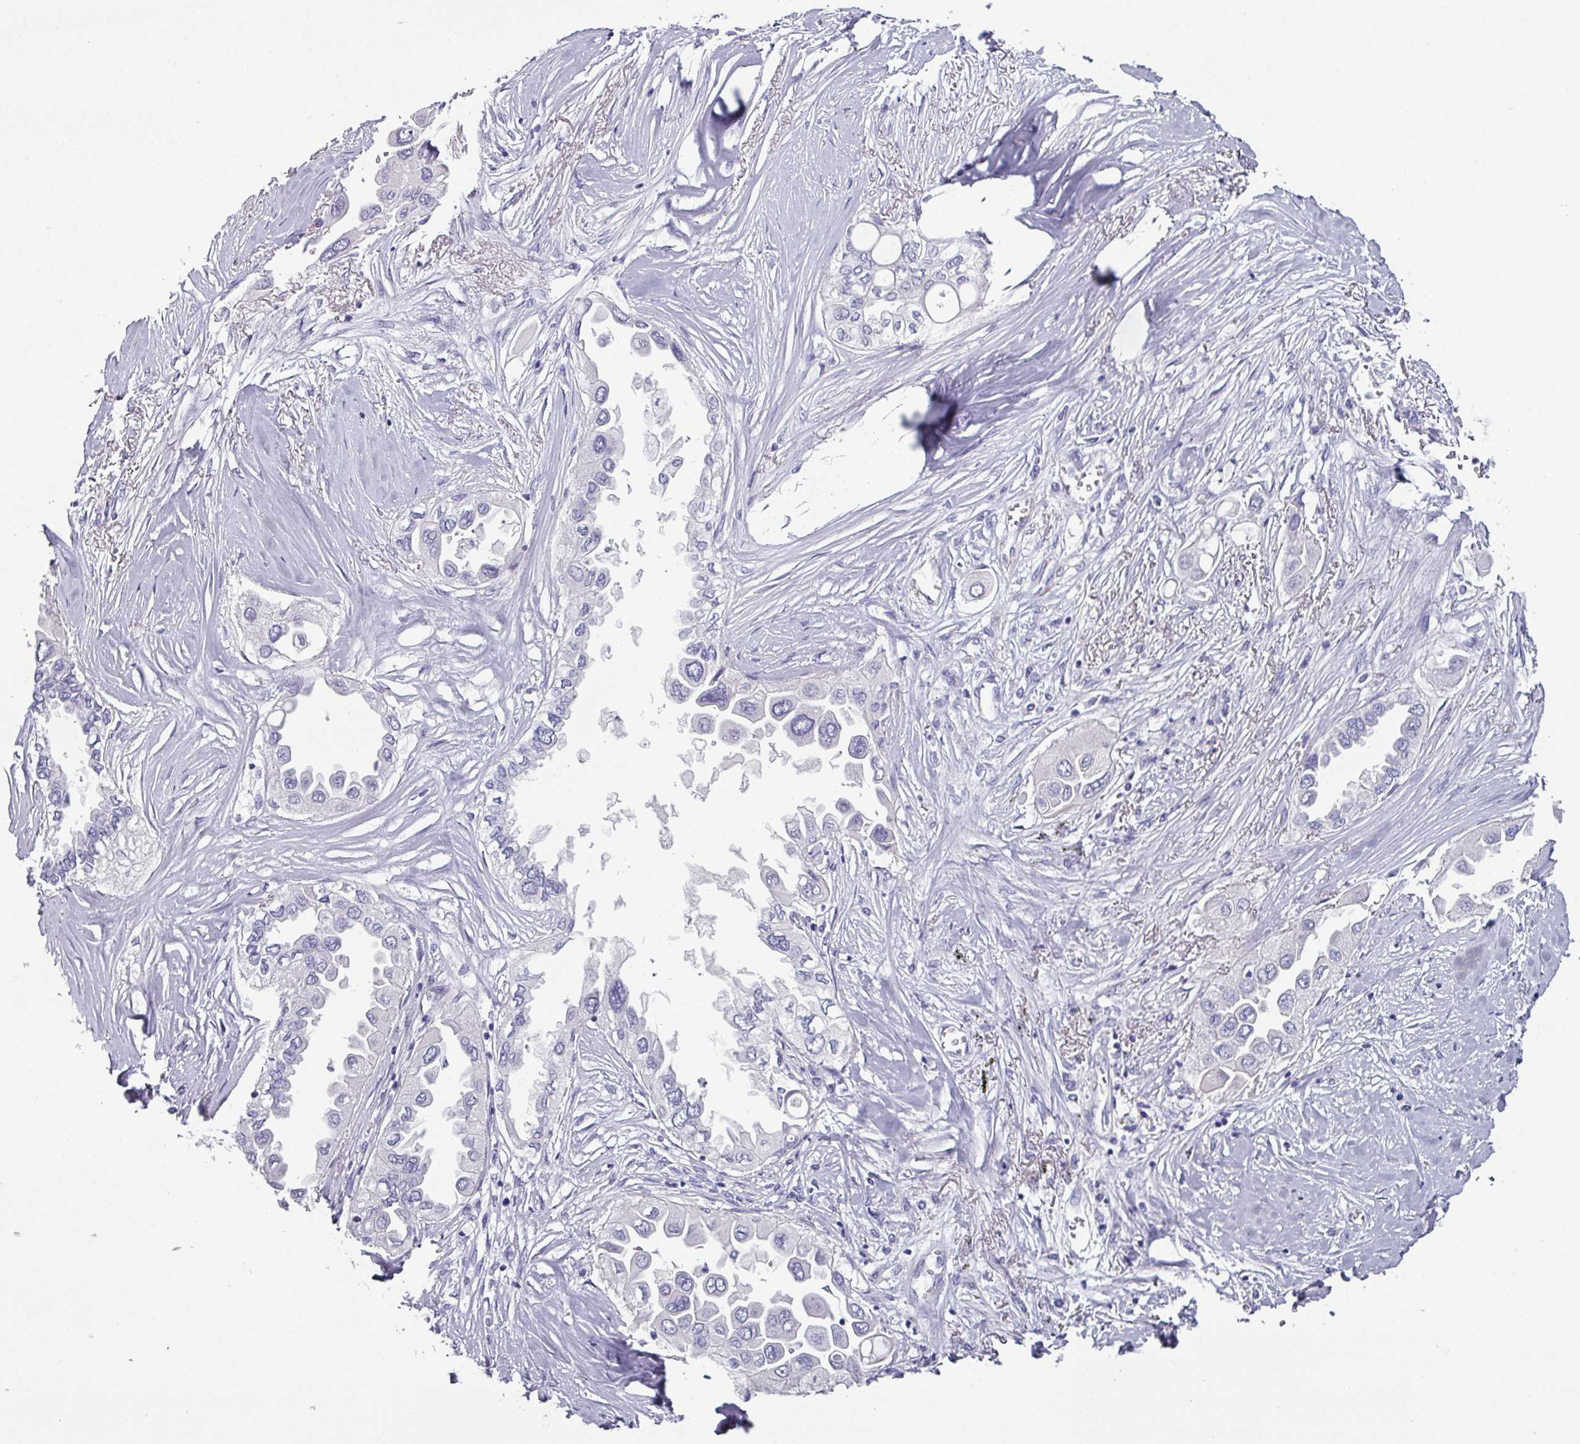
{"staining": {"intensity": "negative", "quantity": "none", "location": "none"}, "tissue": "lung cancer", "cell_type": "Tumor cells", "image_type": "cancer", "snomed": [{"axis": "morphology", "description": "Adenocarcinoma, NOS"}, {"axis": "topography", "description": "Lung"}], "caption": "Immunohistochemistry photomicrograph of lung cancer stained for a protein (brown), which demonstrates no expression in tumor cells.", "gene": "SLC17A7", "patient": {"sex": "female", "age": 76}}